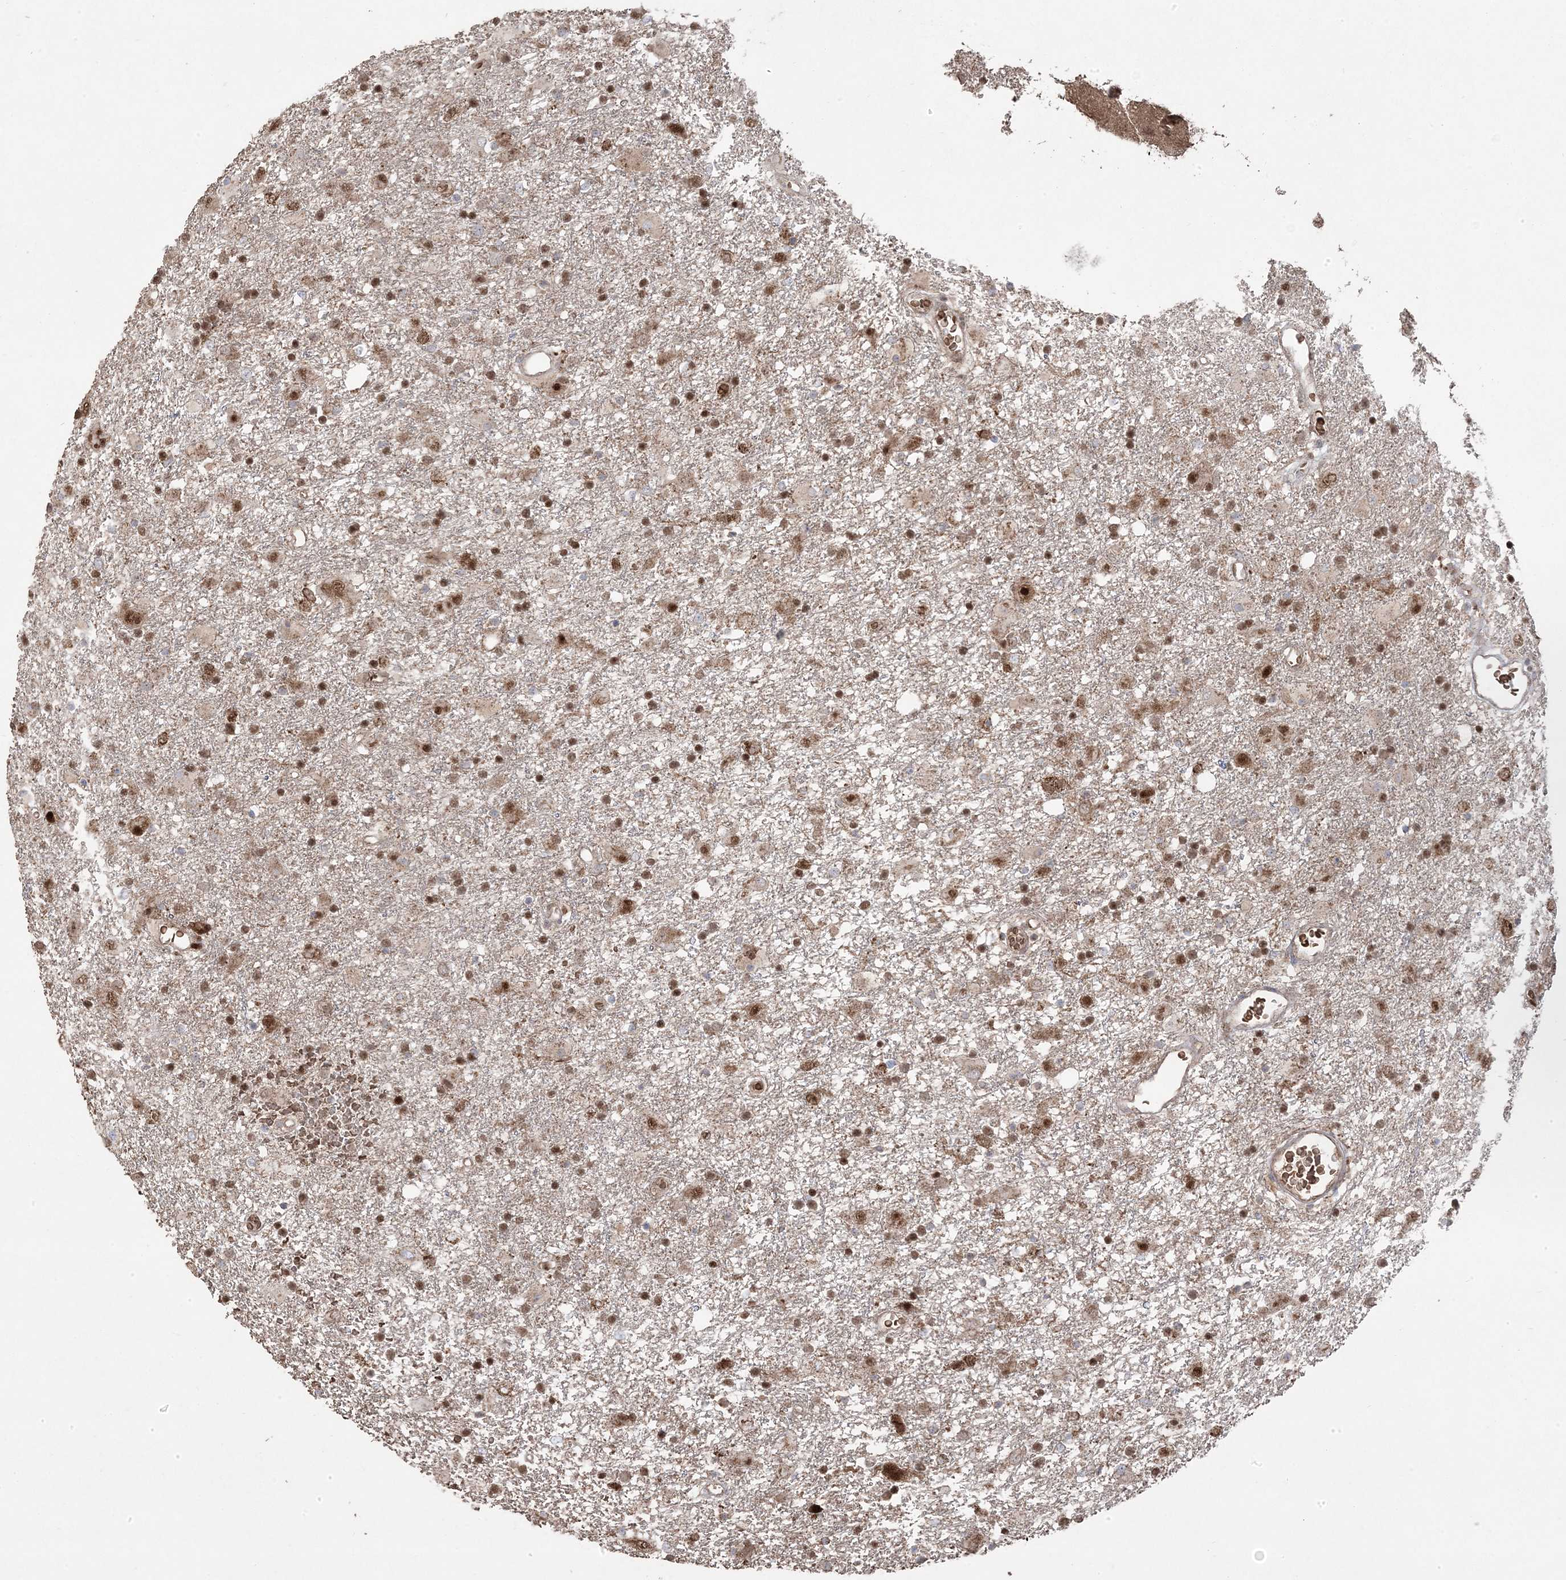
{"staining": {"intensity": "moderate", "quantity": ">75%", "location": "nuclear"}, "tissue": "glioma", "cell_type": "Tumor cells", "image_type": "cancer", "snomed": [{"axis": "morphology", "description": "Glioma, malignant, Low grade"}, {"axis": "topography", "description": "Brain"}], "caption": "Immunohistochemistry photomicrograph of neoplastic tissue: malignant low-grade glioma stained using immunohistochemistry reveals medium levels of moderate protein expression localized specifically in the nuclear of tumor cells, appearing as a nuclear brown color.", "gene": "PPOX", "patient": {"sex": "male", "age": 65}}